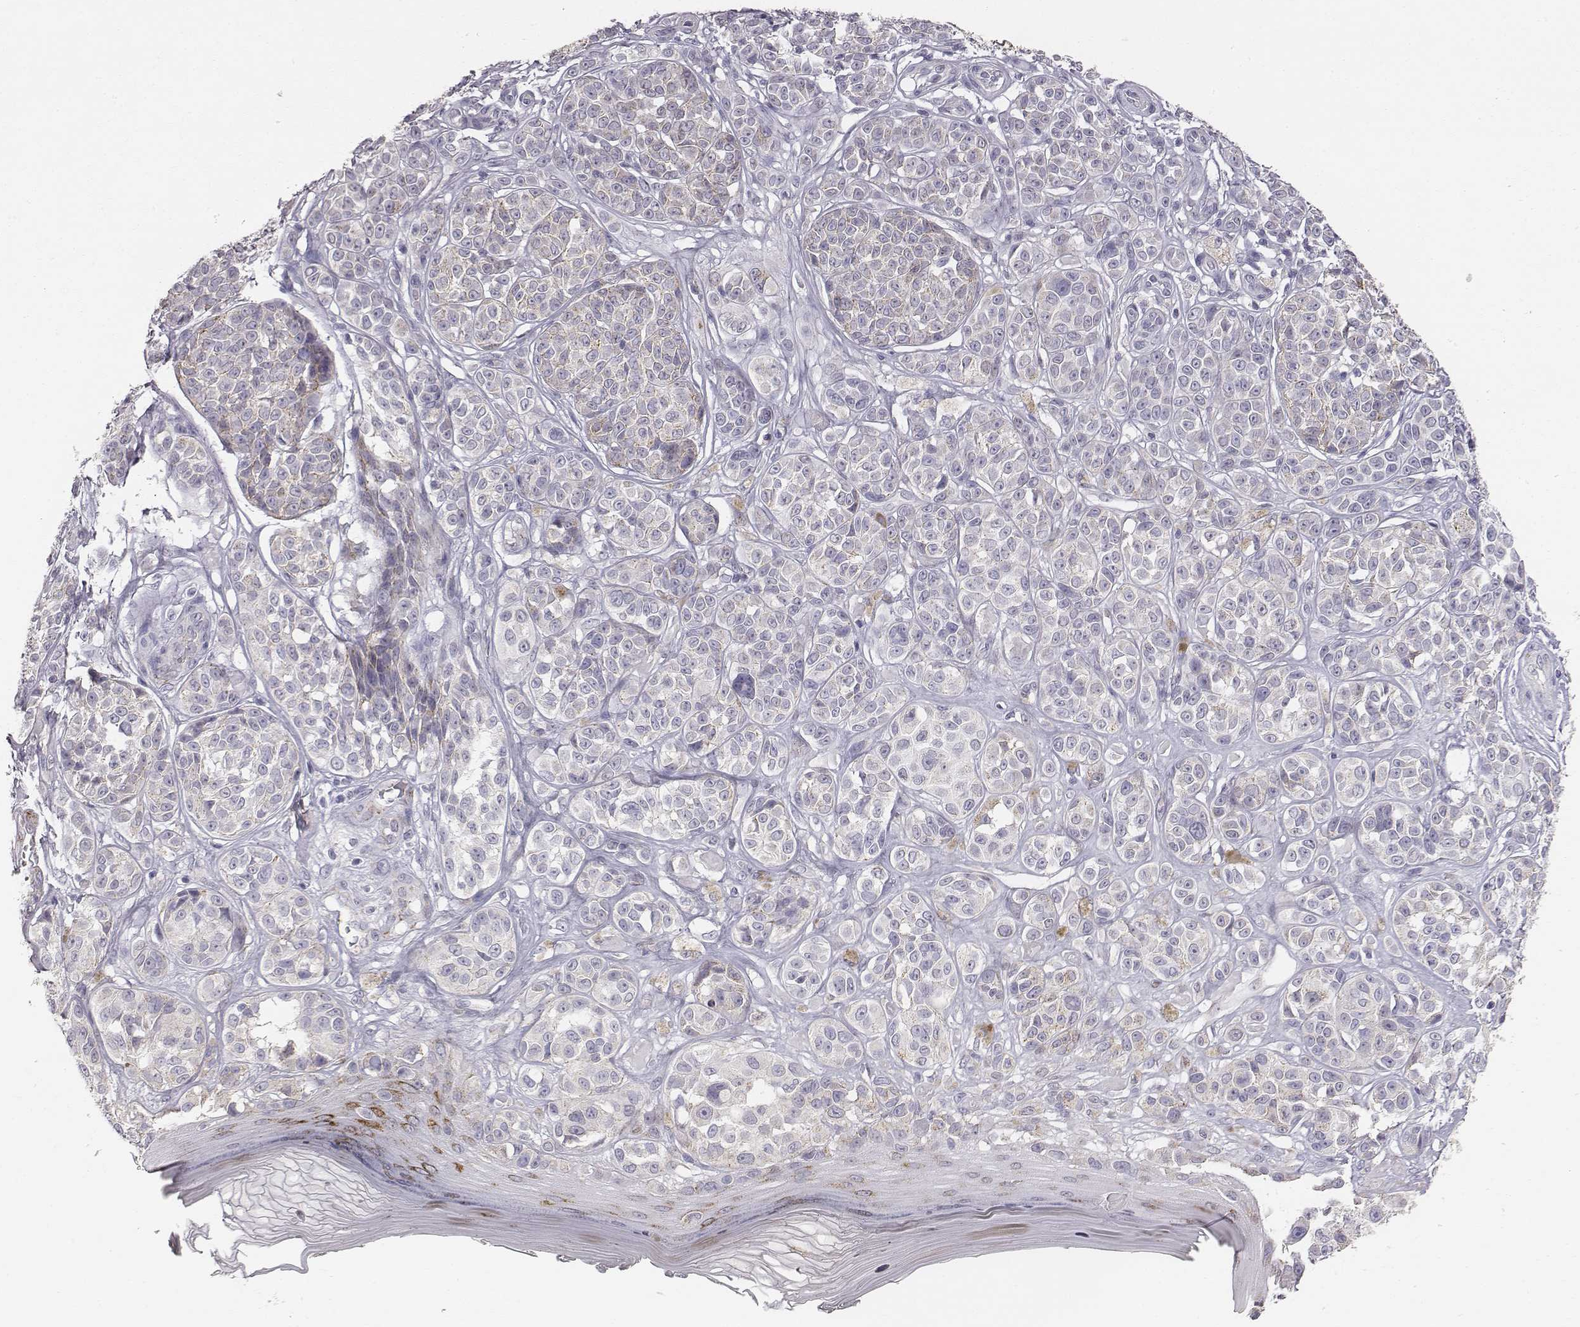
{"staining": {"intensity": "negative", "quantity": "none", "location": "none"}, "tissue": "melanoma", "cell_type": "Tumor cells", "image_type": "cancer", "snomed": [{"axis": "morphology", "description": "Malignant melanoma, NOS"}, {"axis": "topography", "description": "Skin"}], "caption": "Immunohistochemistry of human malignant melanoma reveals no staining in tumor cells.", "gene": "ABCD3", "patient": {"sex": "female", "age": 90}}